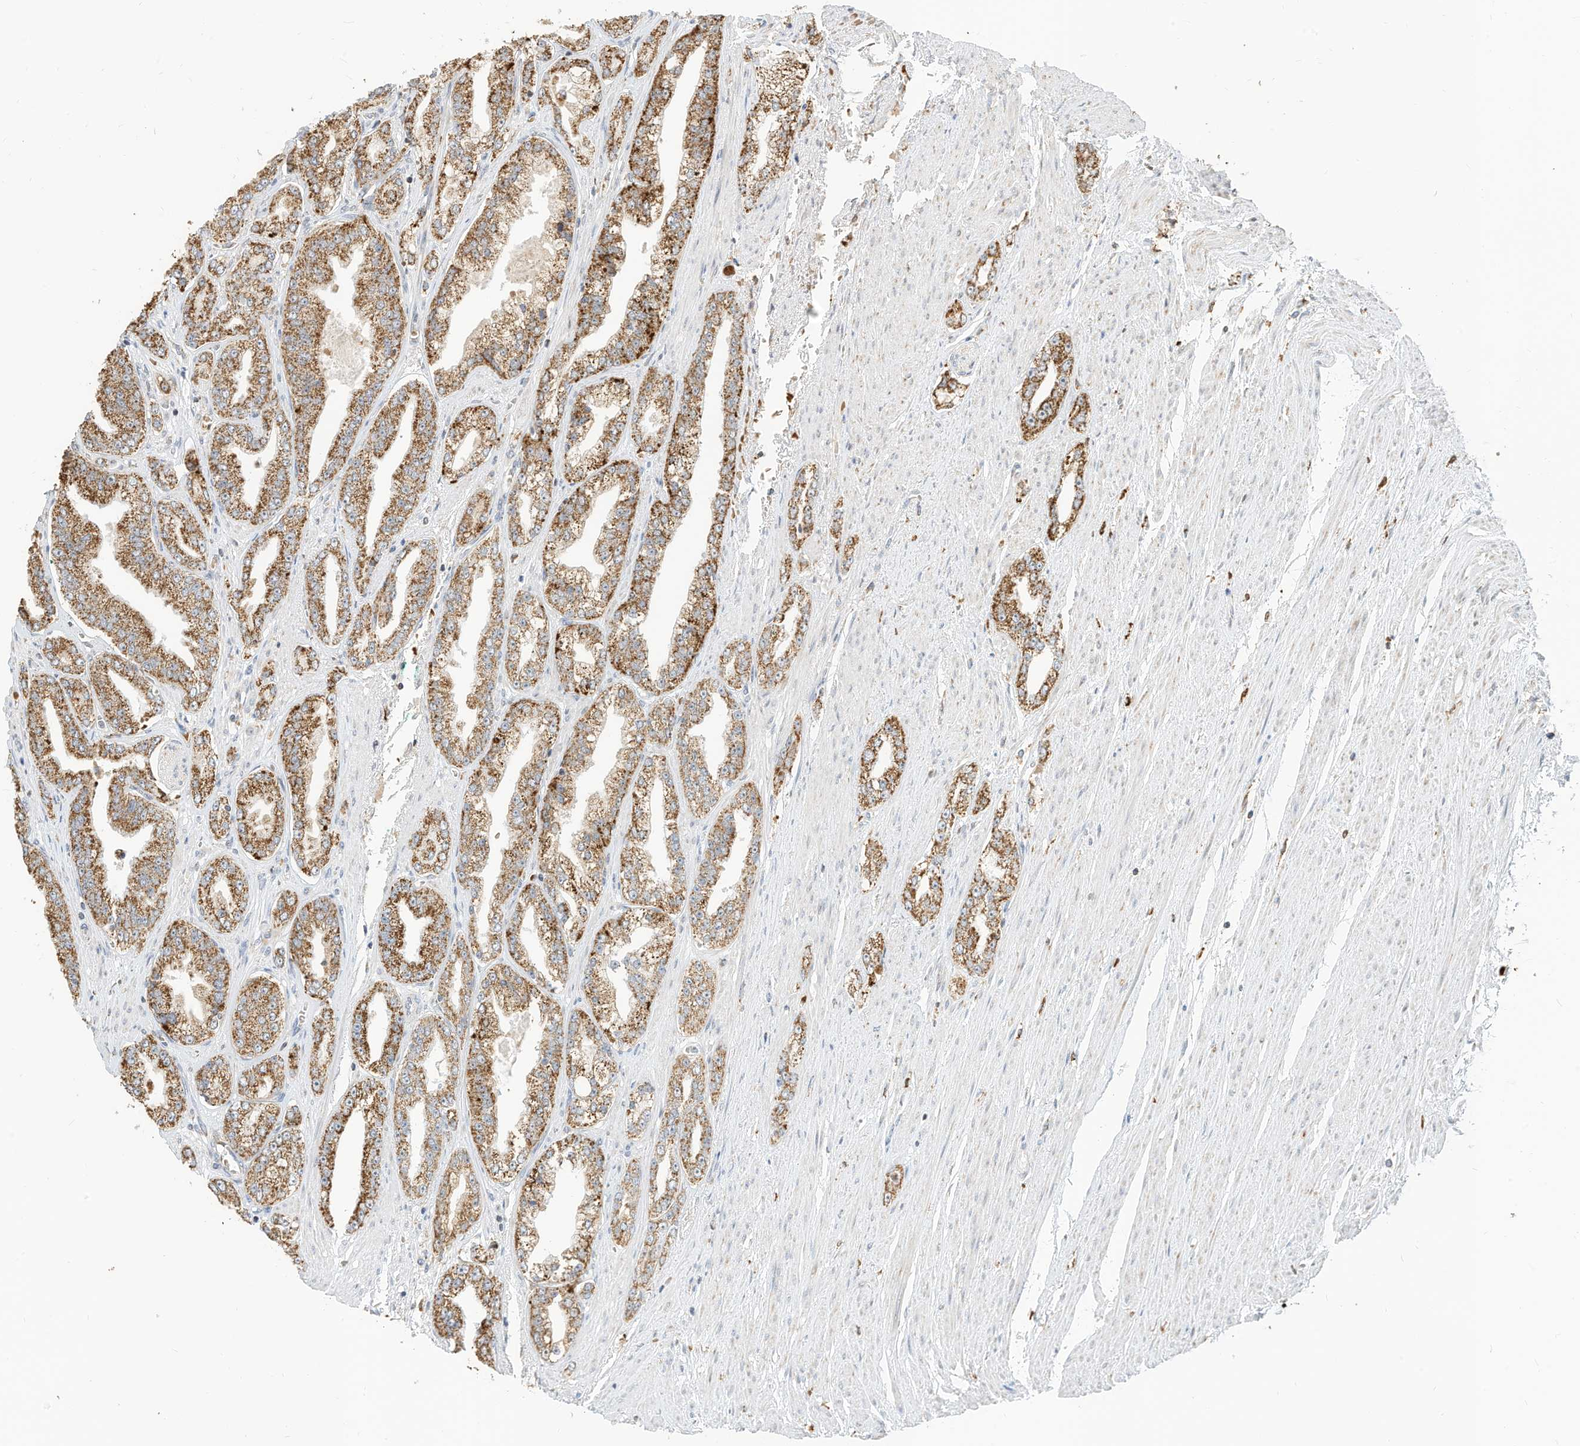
{"staining": {"intensity": "moderate", "quantity": ">75%", "location": "cytoplasmic/membranous"}, "tissue": "prostate cancer", "cell_type": "Tumor cells", "image_type": "cancer", "snomed": [{"axis": "morphology", "description": "Adenocarcinoma, High grade"}, {"axis": "topography", "description": "Prostate"}], "caption": "Immunohistochemistry micrograph of neoplastic tissue: prostate high-grade adenocarcinoma stained using immunohistochemistry (IHC) demonstrates medium levels of moderate protein expression localized specifically in the cytoplasmic/membranous of tumor cells, appearing as a cytoplasmic/membranous brown color.", "gene": "MTUS2", "patient": {"sex": "male", "age": 71}}